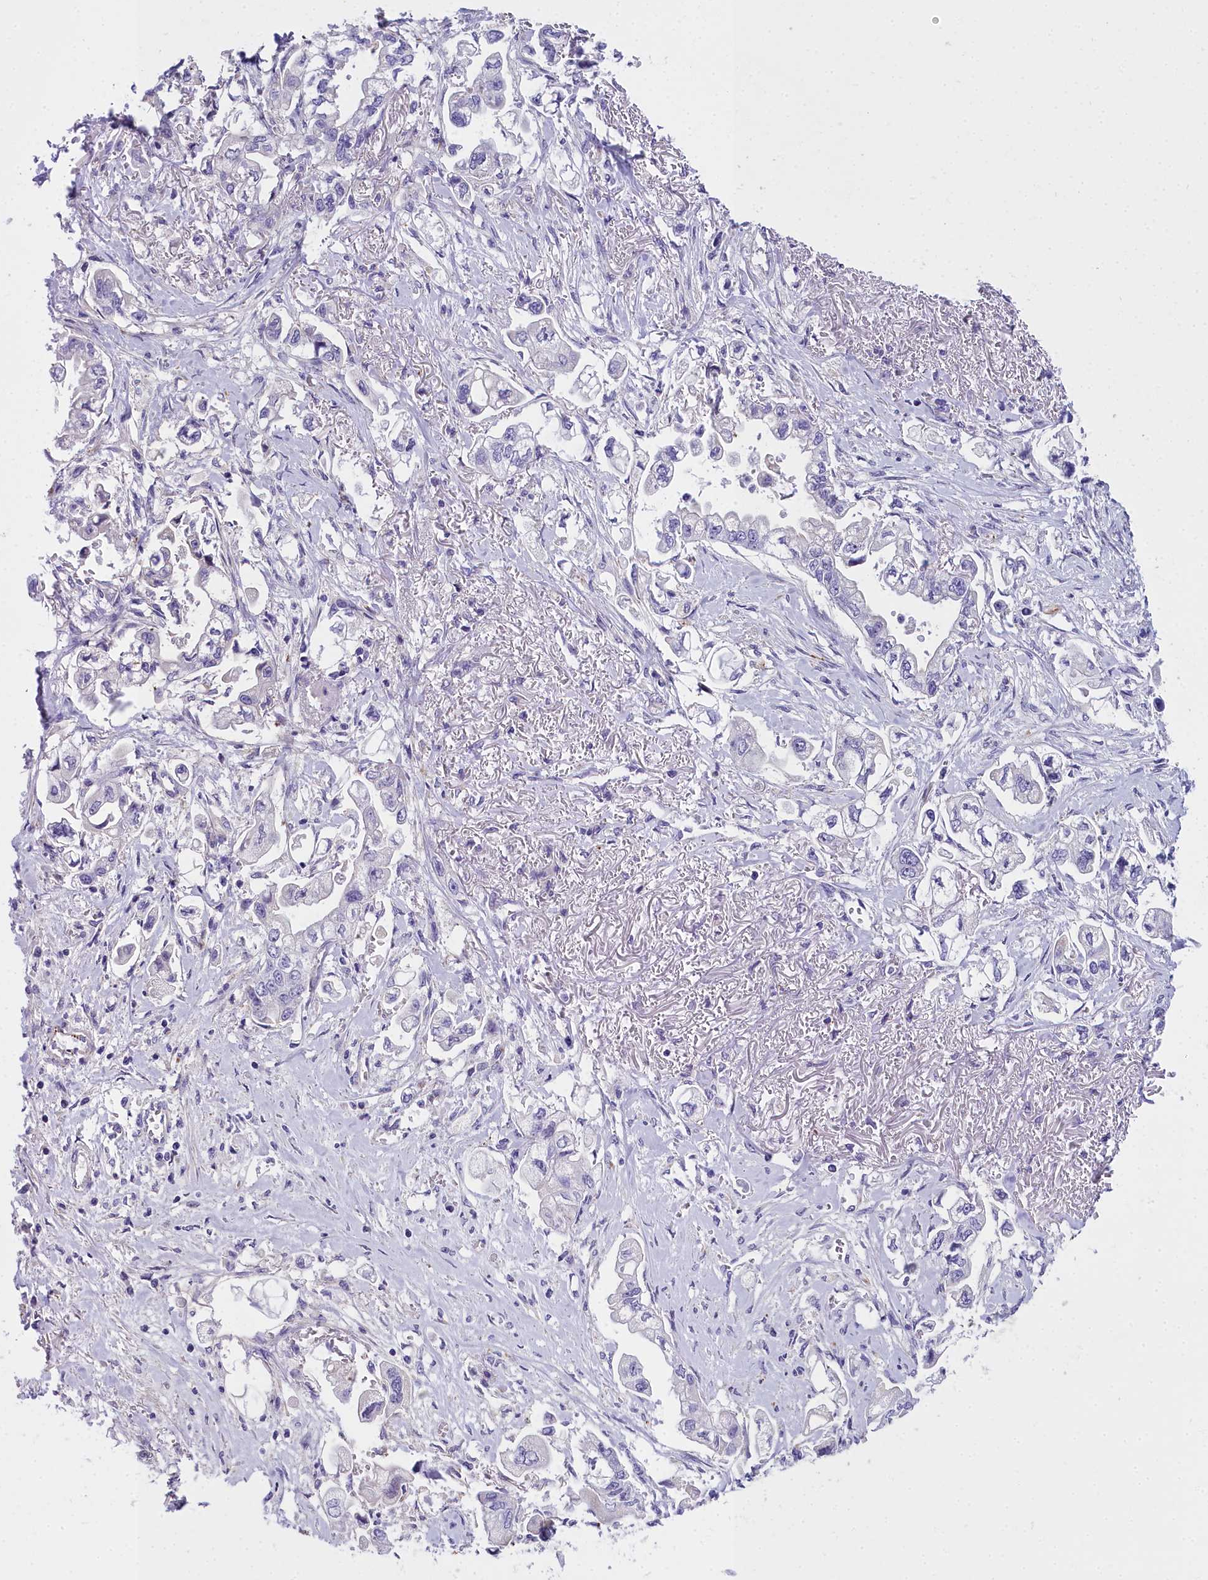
{"staining": {"intensity": "negative", "quantity": "none", "location": "none"}, "tissue": "stomach cancer", "cell_type": "Tumor cells", "image_type": "cancer", "snomed": [{"axis": "morphology", "description": "Adenocarcinoma, NOS"}, {"axis": "topography", "description": "Stomach"}], "caption": "A micrograph of human stomach adenocarcinoma is negative for staining in tumor cells.", "gene": "TIMM22", "patient": {"sex": "male", "age": 62}}